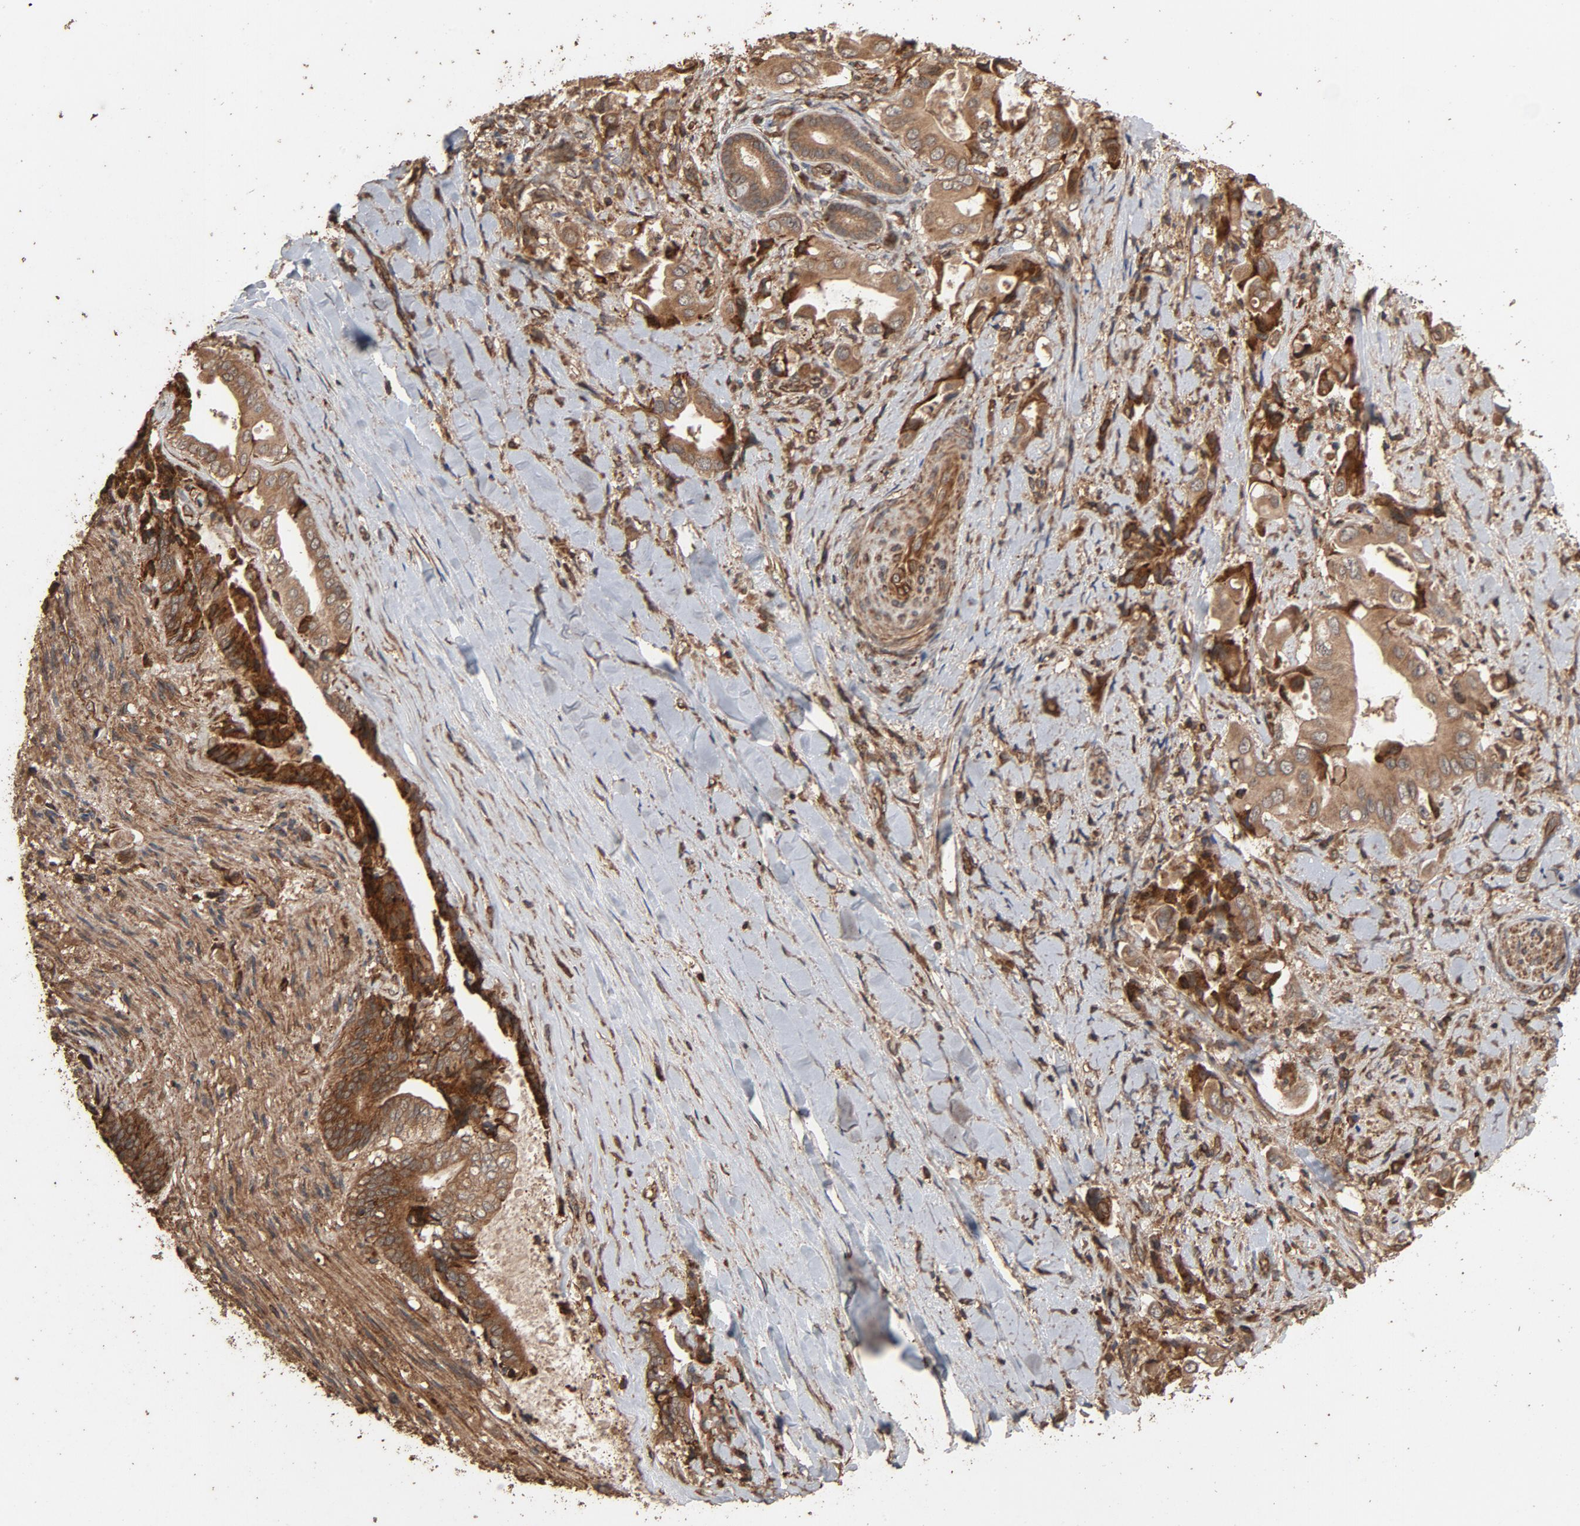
{"staining": {"intensity": "moderate", "quantity": "25%-75%", "location": "cytoplasmic/membranous"}, "tissue": "liver cancer", "cell_type": "Tumor cells", "image_type": "cancer", "snomed": [{"axis": "morphology", "description": "Cholangiocarcinoma"}, {"axis": "topography", "description": "Liver"}], "caption": "A brown stain labels moderate cytoplasmic/membranous expression of a protein in human cholangiocarcinoma (liver) tumor cells.", "gene": "RPS6KA6", "patient": {"sex": "male", "age": 58}}